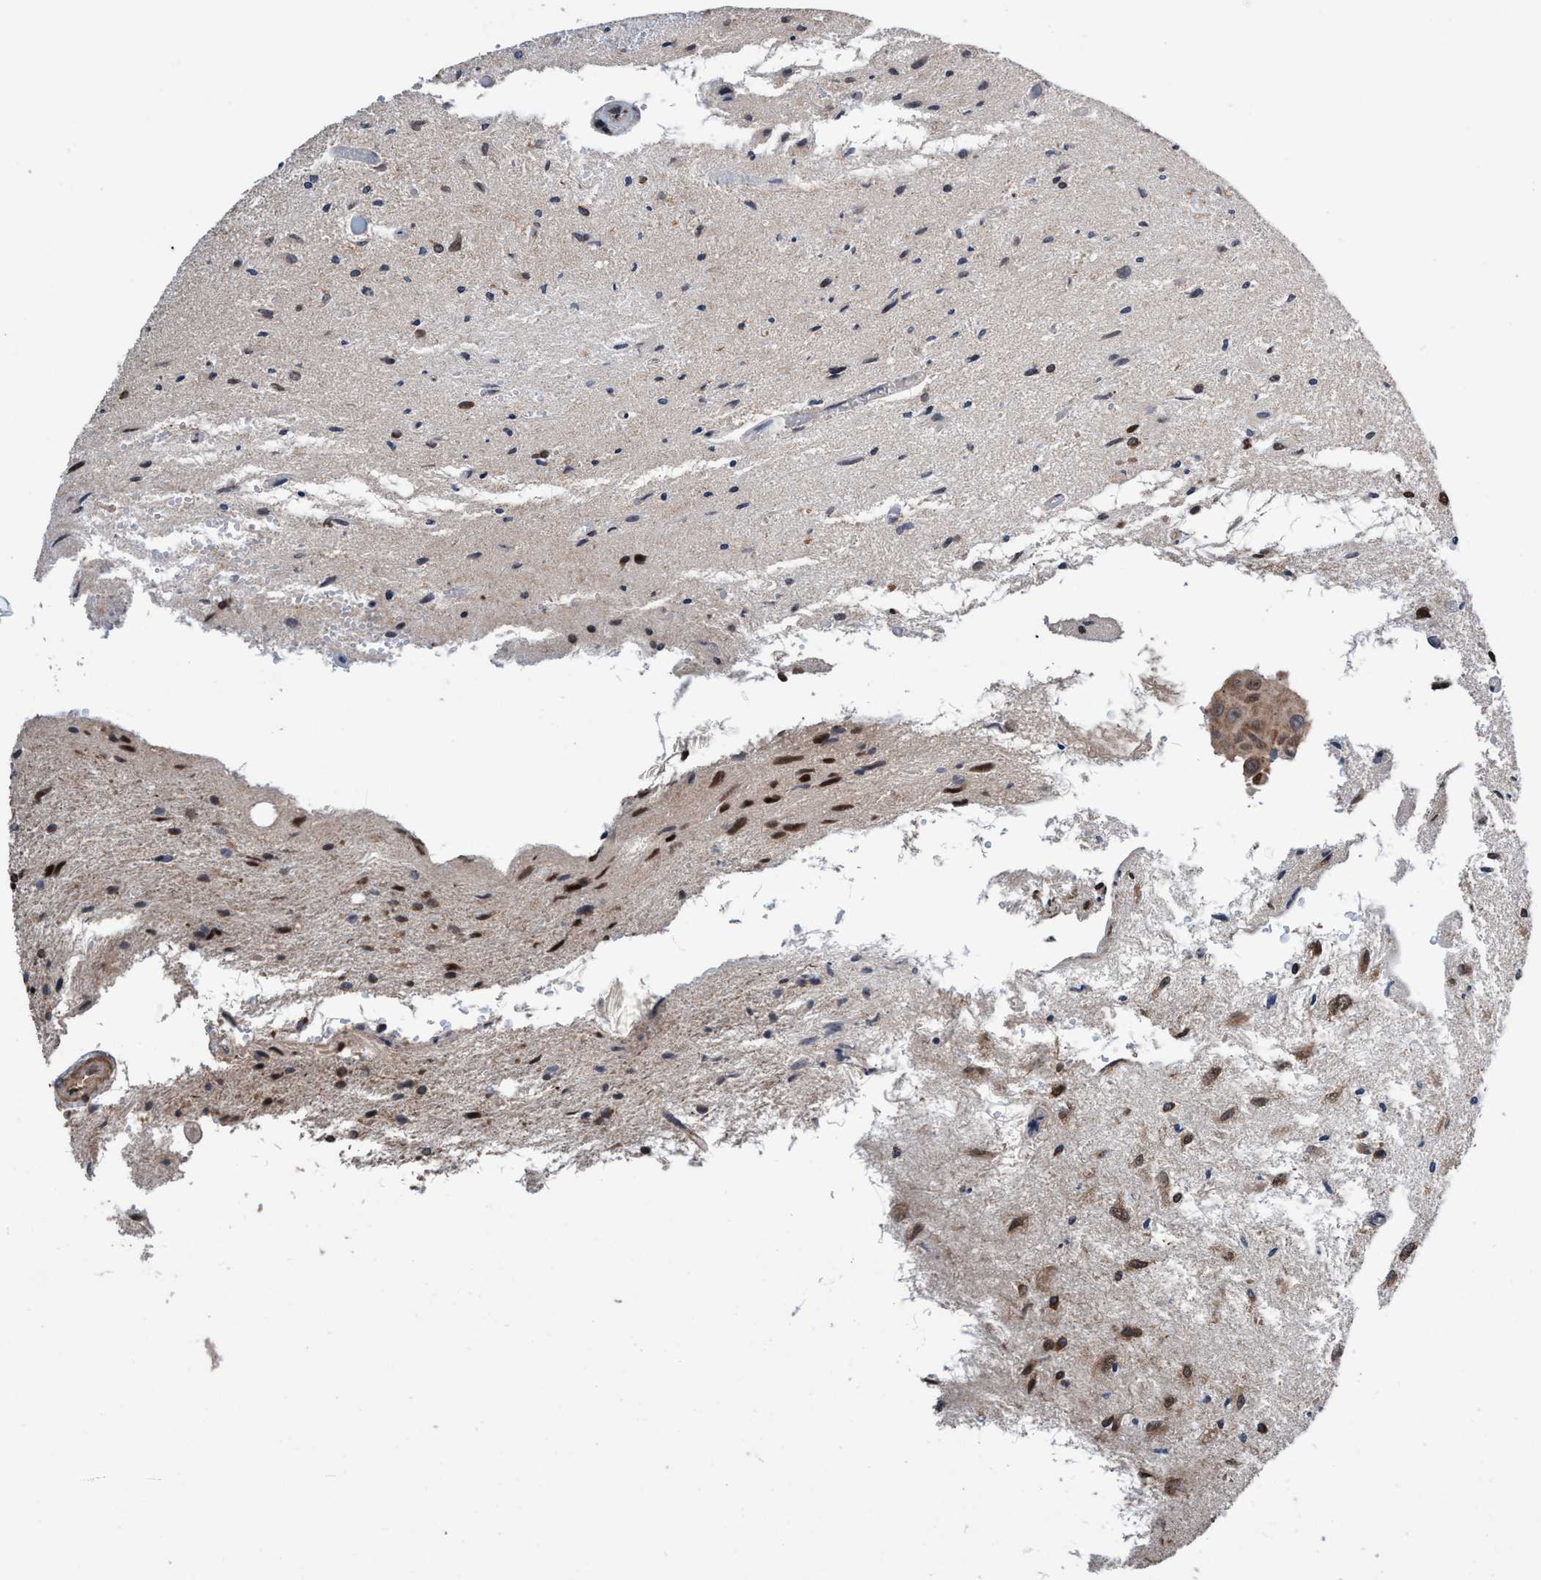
{"staining": {"intensity": "moderate", "quantity": "25%-75%", "location": "nuclear"}, "tissue": "glioma", "cell_type": "Tumor cells", "image_type": "cancer", "snomed": [{"axis": "morphology", "description": "Glioma, malignant, Low grade"}, {"axis": "topography", "description": "Brain"}], "caption": "Protein expression analysis of malignant glioma (low-grade) demonstrates moderate nuclear expression in about 25%-75% of tumor cells.", "gene": "METAP2", "patient": {"sex": "male", "age": 77}}